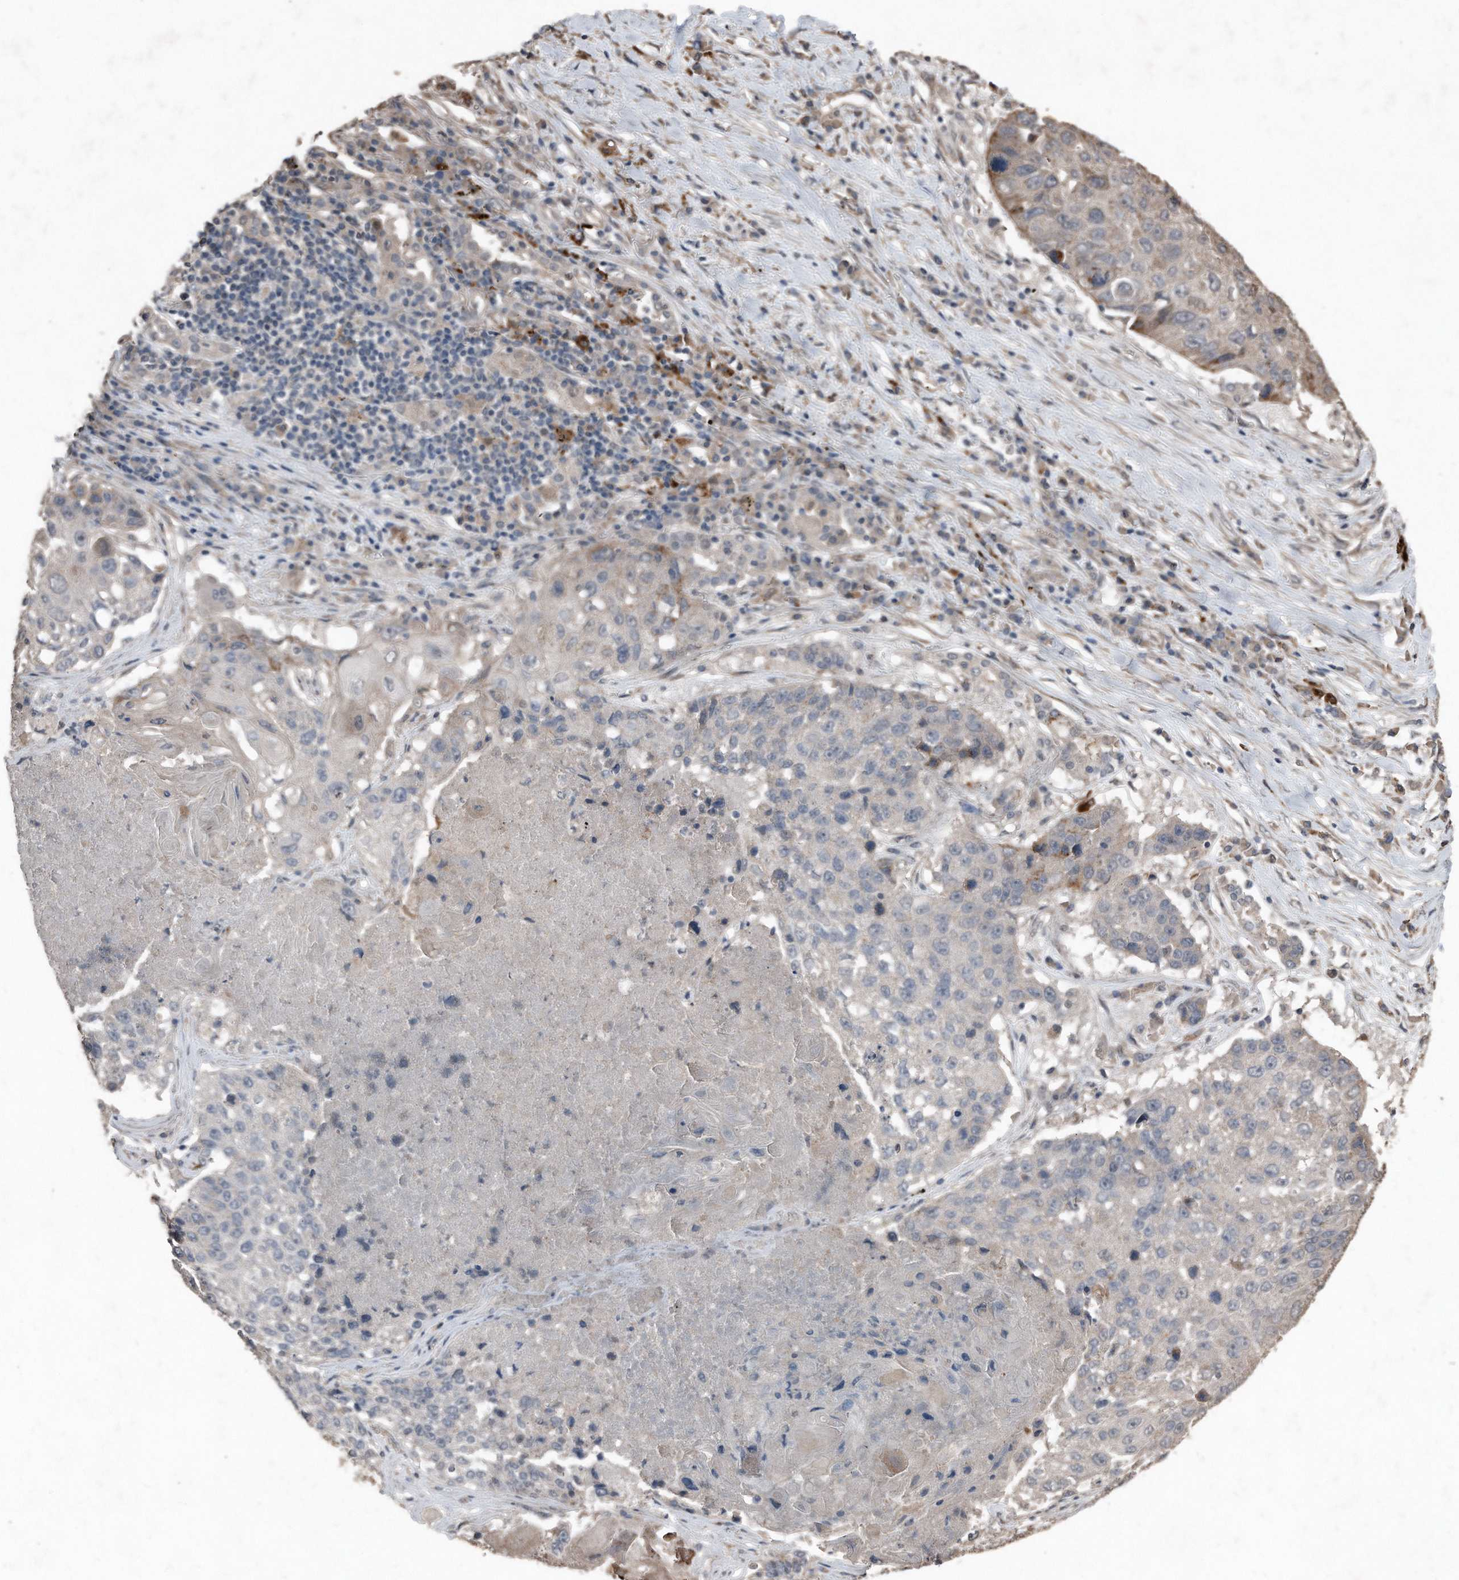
{"staining": {"intensity": "weak", "quantity": "<25%", "location": "cytoplasmic/membranous"}, "tissue": "lung cancer", "cell_type": "Tumor cells", "image_type": "cancer", "snomed": [{"axis": "morphology", "description": "Squamous cell carcinoma, NOS"}, {"axis": "topography", "description": "Lung"}], "caption": "DAB (3,3'-diaminobenzidine) immunohistochemical staining of squamous cell carcinoma (lung) displays no significant positivity in tumor cells. Nuclei are stained in blue.", "gene": "ANKRD10", "patient": {"sex": "male", "age": 61}}